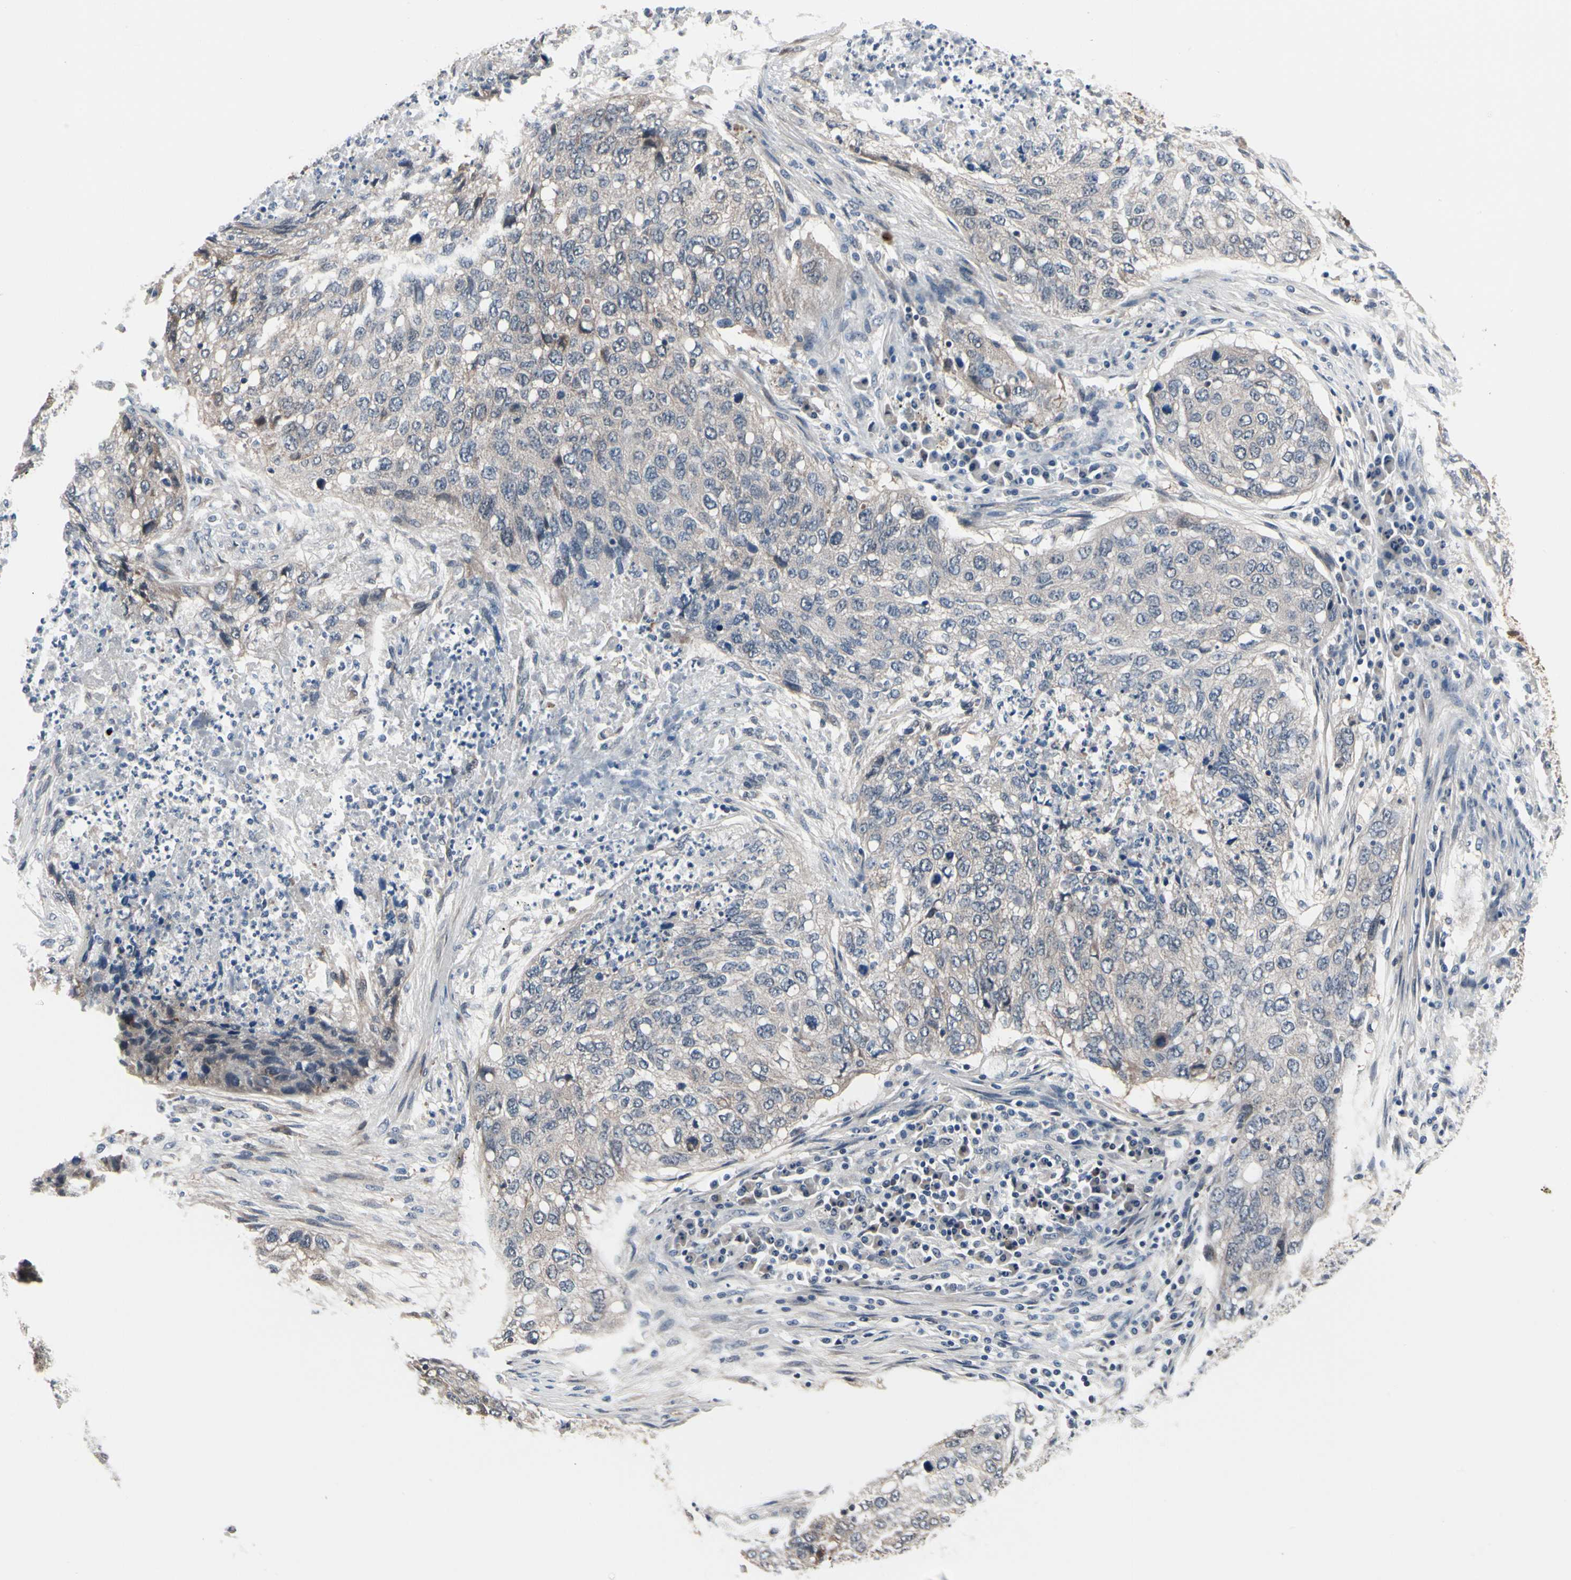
{"staining": {"intensity": "weak", "quantity": ">75%", "location": "cytoplasmic/membranous"}, "tissue": "lung cancer", "cell_type": "Tumor cells", "image_type": "cancer", "snomed": [{"axis": "morphology", "description": "Squamous cell carcinoma, NOS"}, {"axis": "topography", "description": "Lung"}], "caption": "Weak cytoplasmic/membranous staining for a protein is present in approximately >75% of tumor cells of squamous cell carcinoma (lung) using immunohistochemistry.", "gene": "PRDX6", "patient": {"sex": "female", "age": 63}}